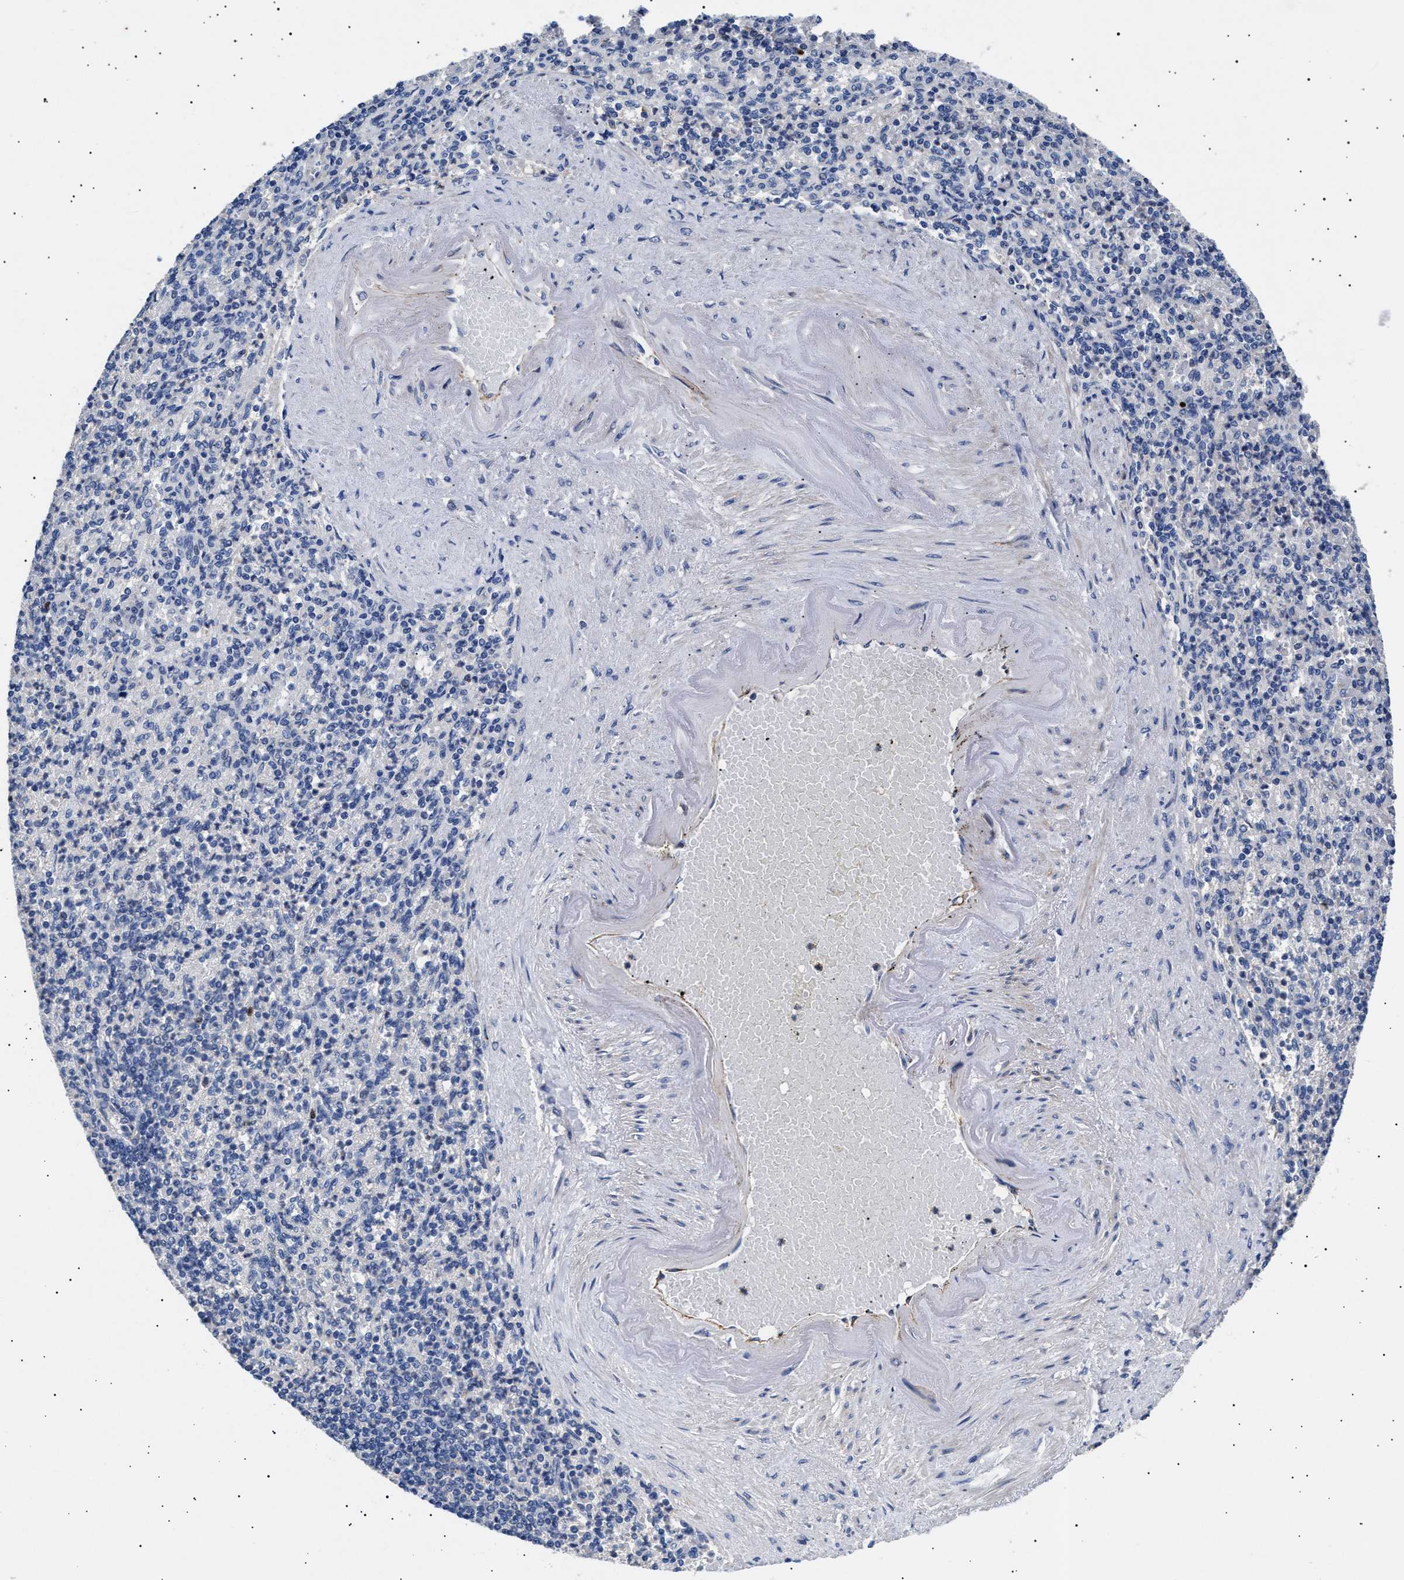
{"staining": {"intensity": "weak", "quantity": "<25%", "location": "cytoplasmic/membranous"}, "tissue": "spleen", "cell_type": "Cells in red pulp", "image_type": "normal", "snomed": [{"axis": "morphology", "description": "Normal tissue, NOS"}, {"axis": "topography", "description": "Spleen"}], "caption": "DAB immunohistochemical staining of benign spleen displays no significant expression in cells in red pulp. The staining is performed using DAB (3,3'-diaminobenzidine) brown chromogen with nuclei counter-stained in using hematoxylin.", "gene": "HEMGN", "patient": {"sex": "female", "age": 74}}